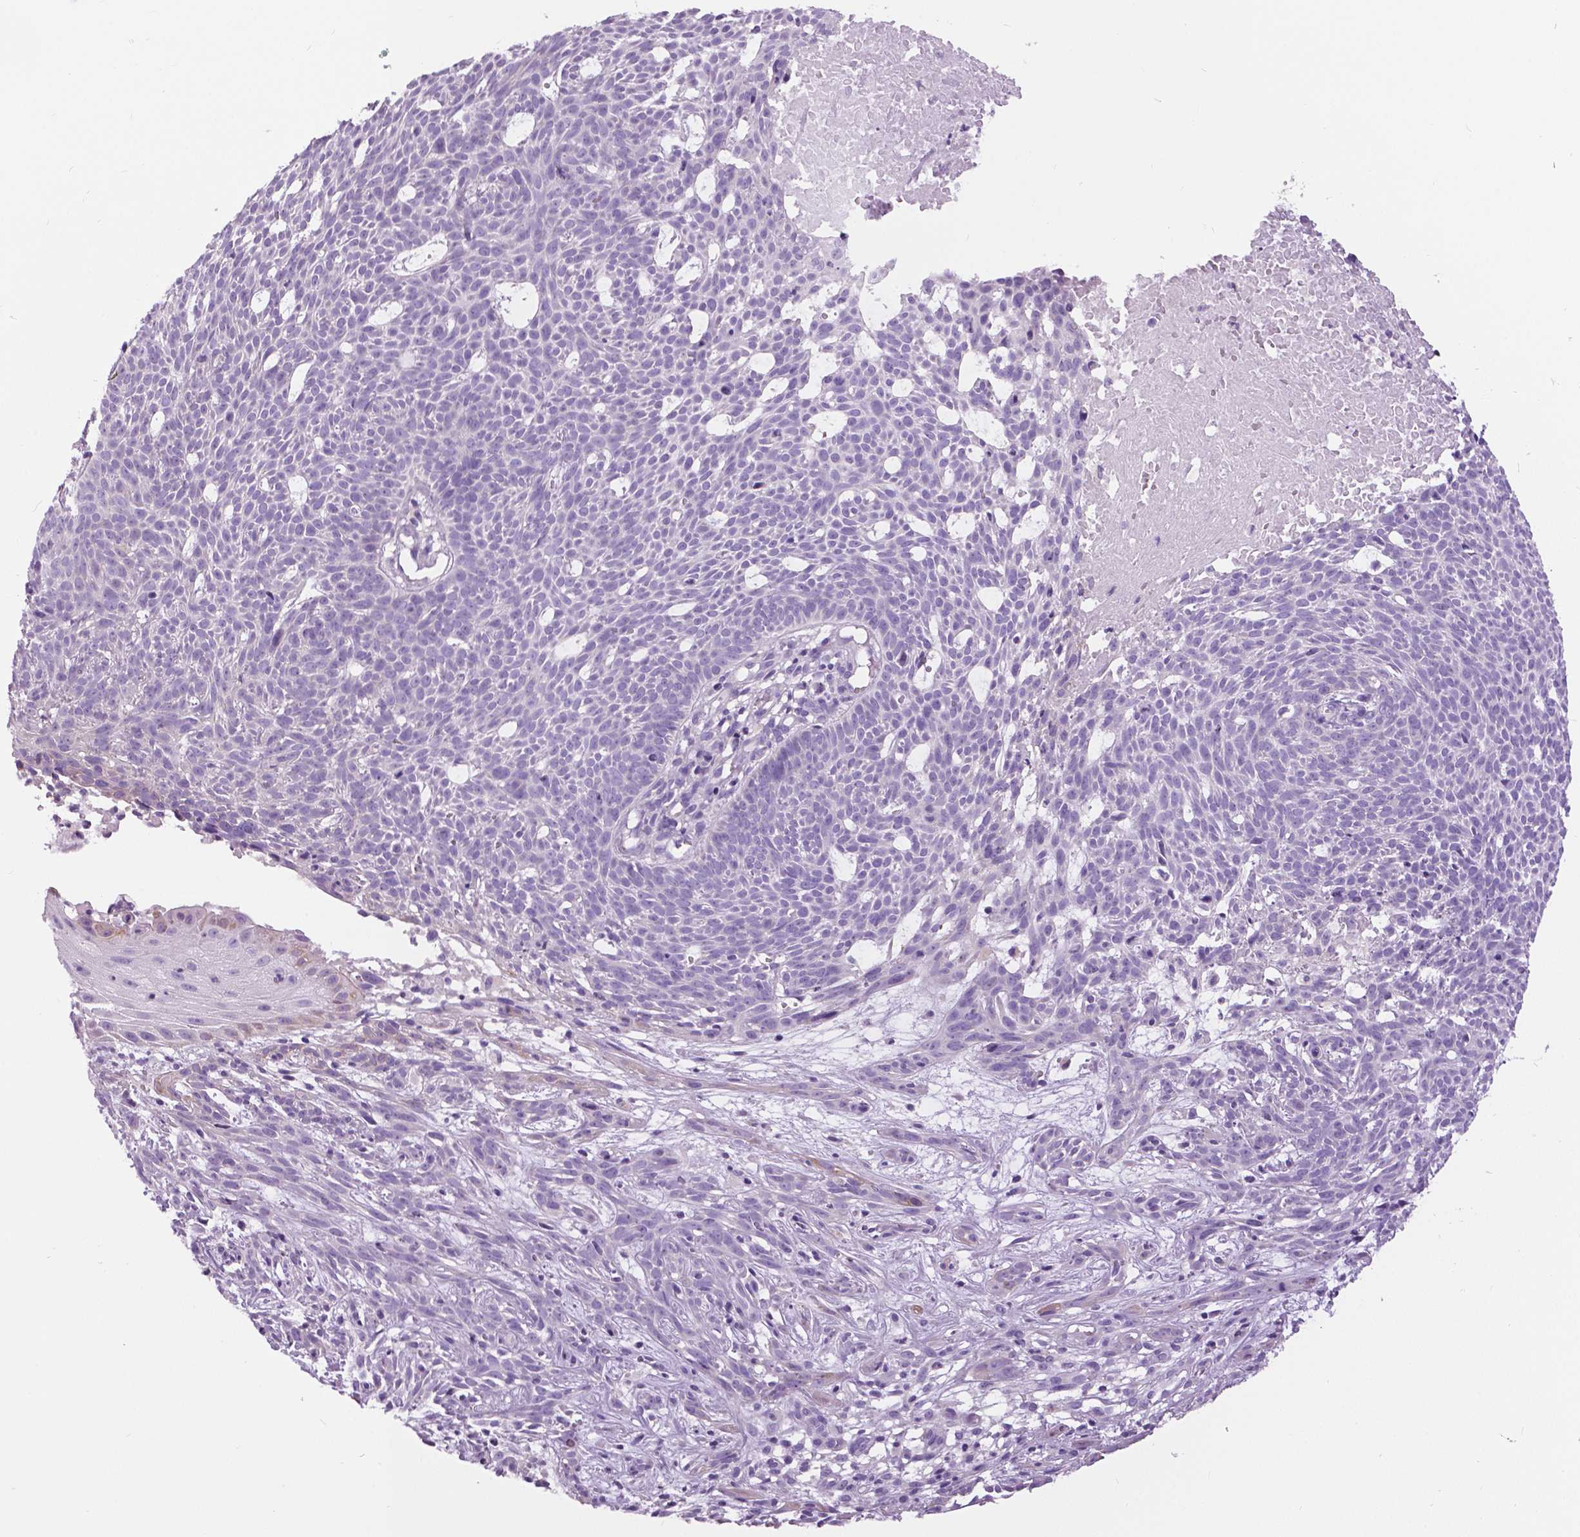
{"staining": {"intensity": "negative", "quantity": "none", "location": "none"}, "tissue": "skin cancer", "cell_type": "Tumor cells", "image_type": "cancer", "snomed": [{"axis": "morphology", "description": "Basal cell carcinoma"}, {"axis": "topography", "description": "Skin"}], "caption": "This is an immunohistochemistry micrograph of skin basal cell carcinoma. There is no staining in tumor cells.", "gene": "TP53TG5", "patient": {"sex": "male", "age": 59}}